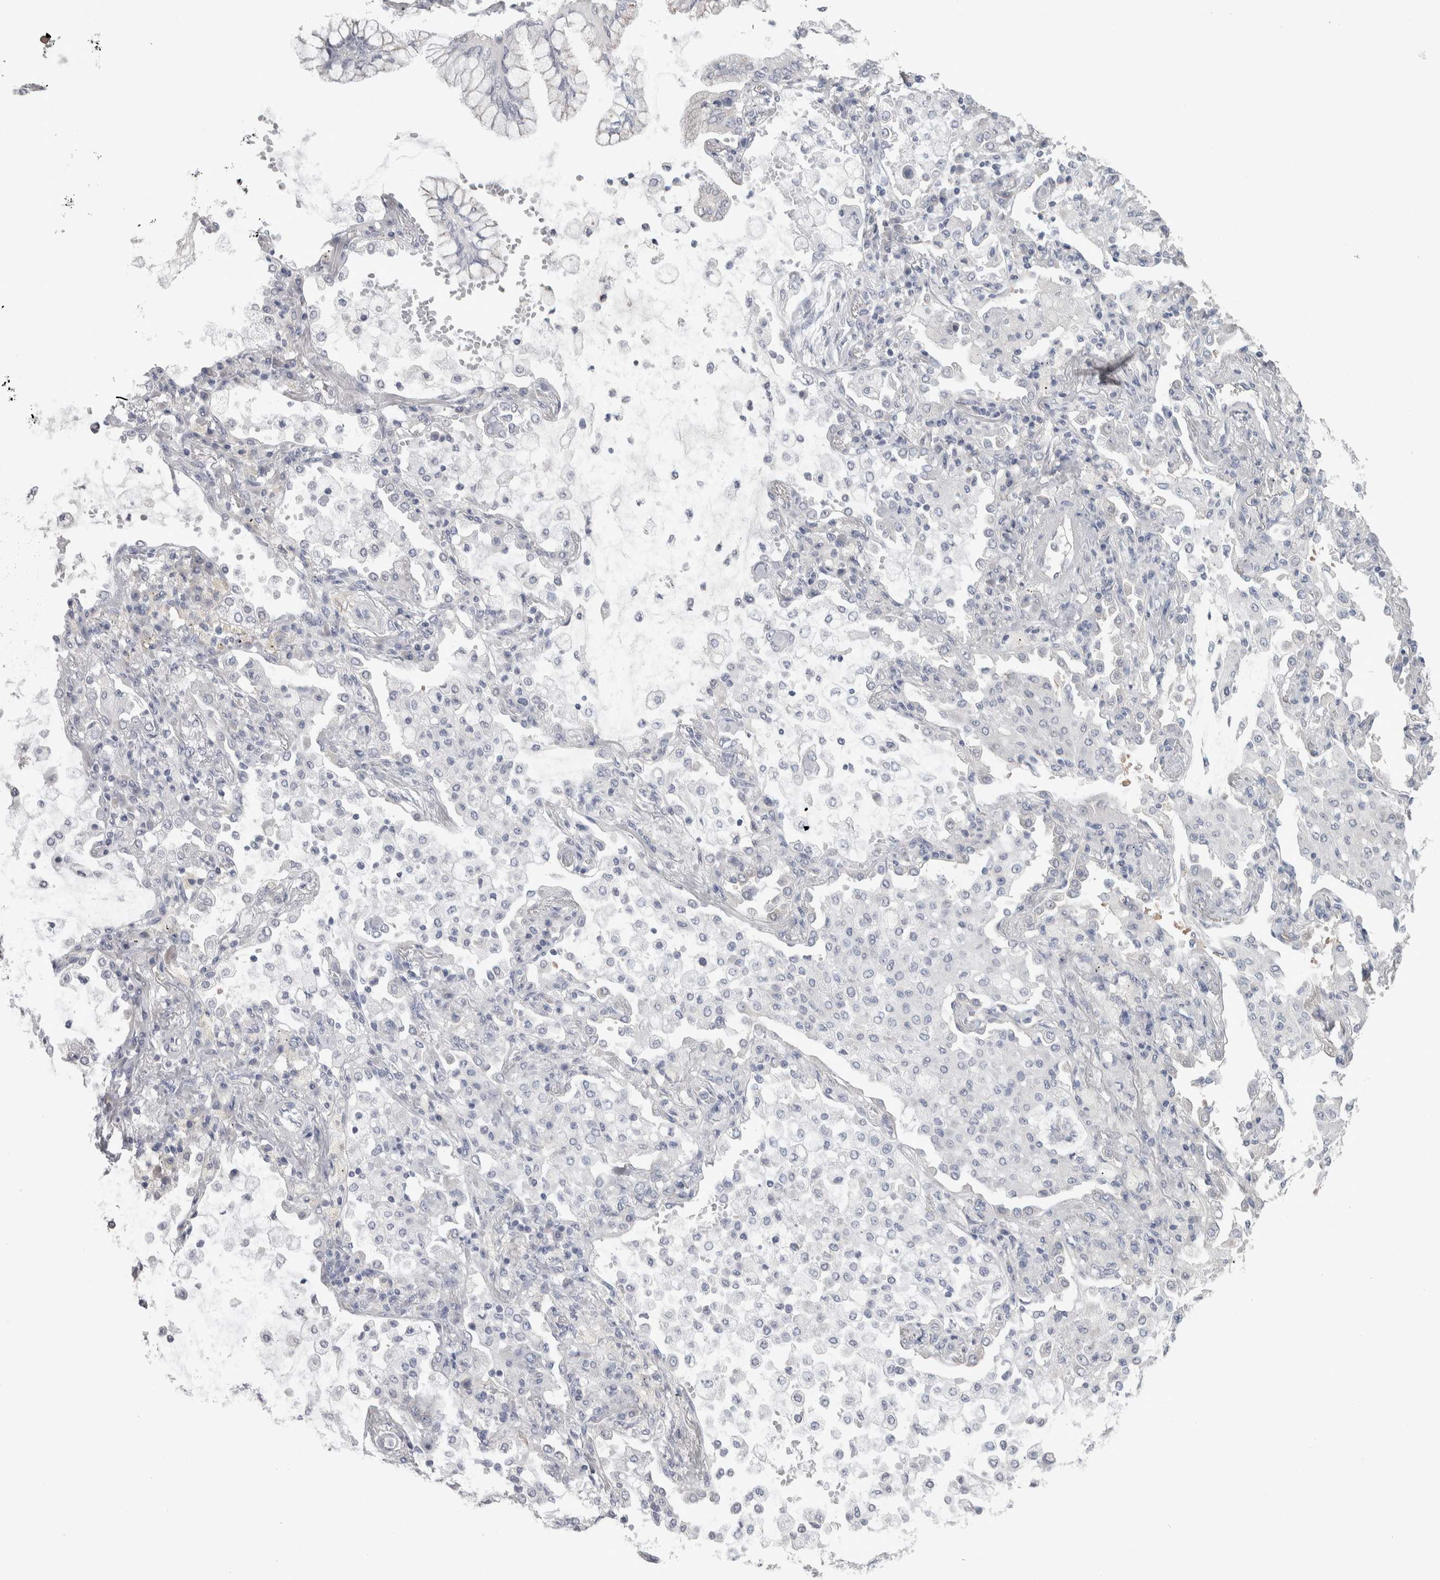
{"staining": {"intensity": "negative", "quantity": "none", "location": "none"}, "tissue": "lung cancer", "cell_type": "Tumor cells", "image_type": "cancer", "snomed": [{"axis": "morphology", "description": "Adenocarcinoma, NOS"}, {"axis": "topography", "description": "Lung"}], "caption": "DAB immunohistochemical staining of lung cancer (adenocarcinoma) exhibits no significant positivity in tumor cells. (Brightfield microscopy of DAB immunohistochemistry at high magnification).", "gene": "GPHN", "patient": {"sex": "female", "age": 70}}